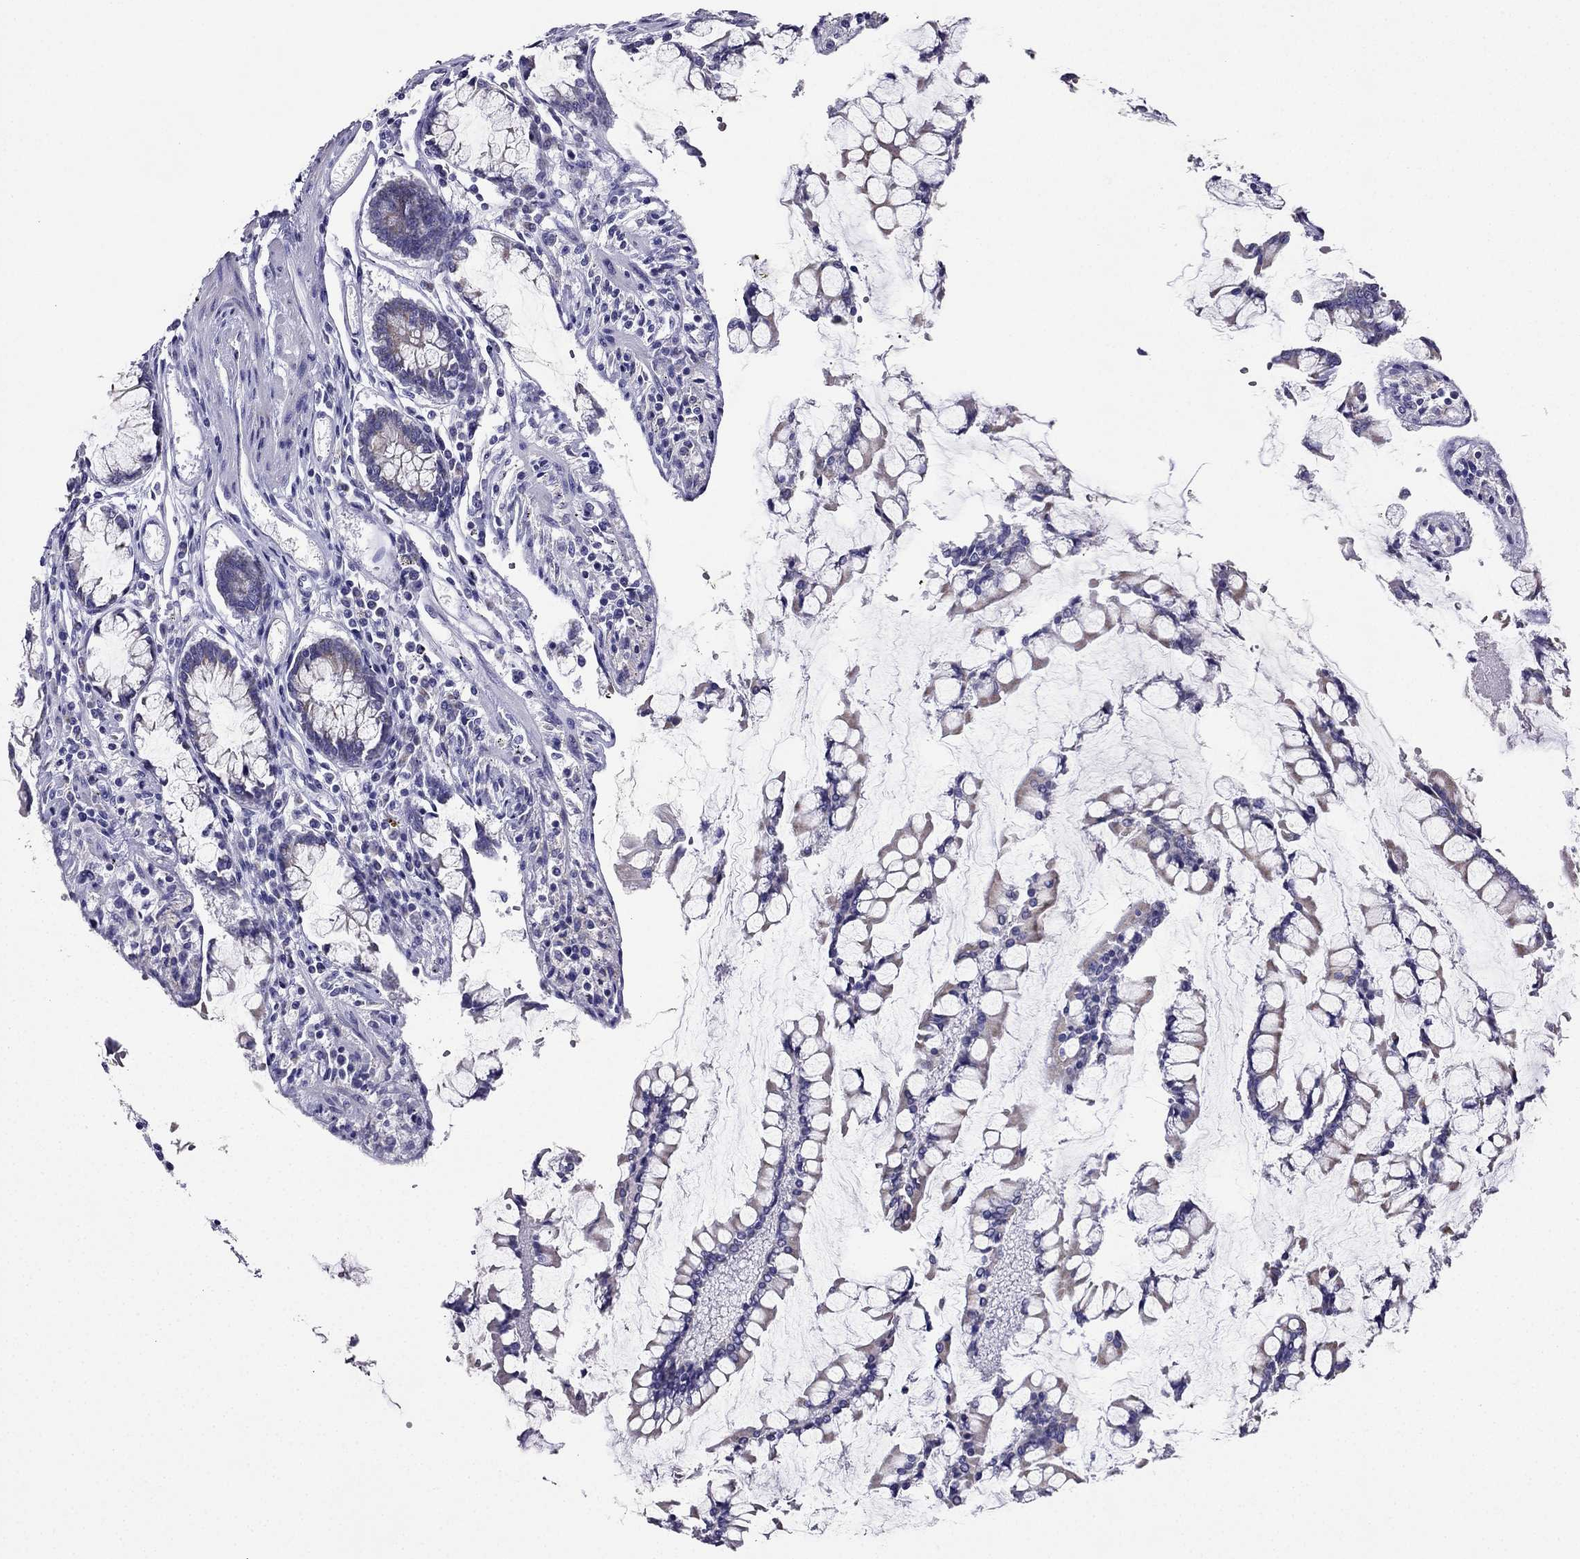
{"staining": {"intensity": "negative", "quantity": "none", "location": "none"}, "tissue": "carcinoid", "cell_type": "Tumor cells", "image_type": "cancer", "snomed": [{"axis": "morphology", "description": "Carcinoid, malignant, NOS"}, {"axis": "topography", "description": "Small intestine"}], "caption": "Carcinoid was stained to show a protein in brown. There is no significant expression in tumor cells. Brightfield microscopy of immunohistochemistry (IHC) stained with DAB (brown) and hematoxylin (blue), captured at high magnification.", "gene": "KIF5A", "patient": {"sex": "female", "age": 65}}